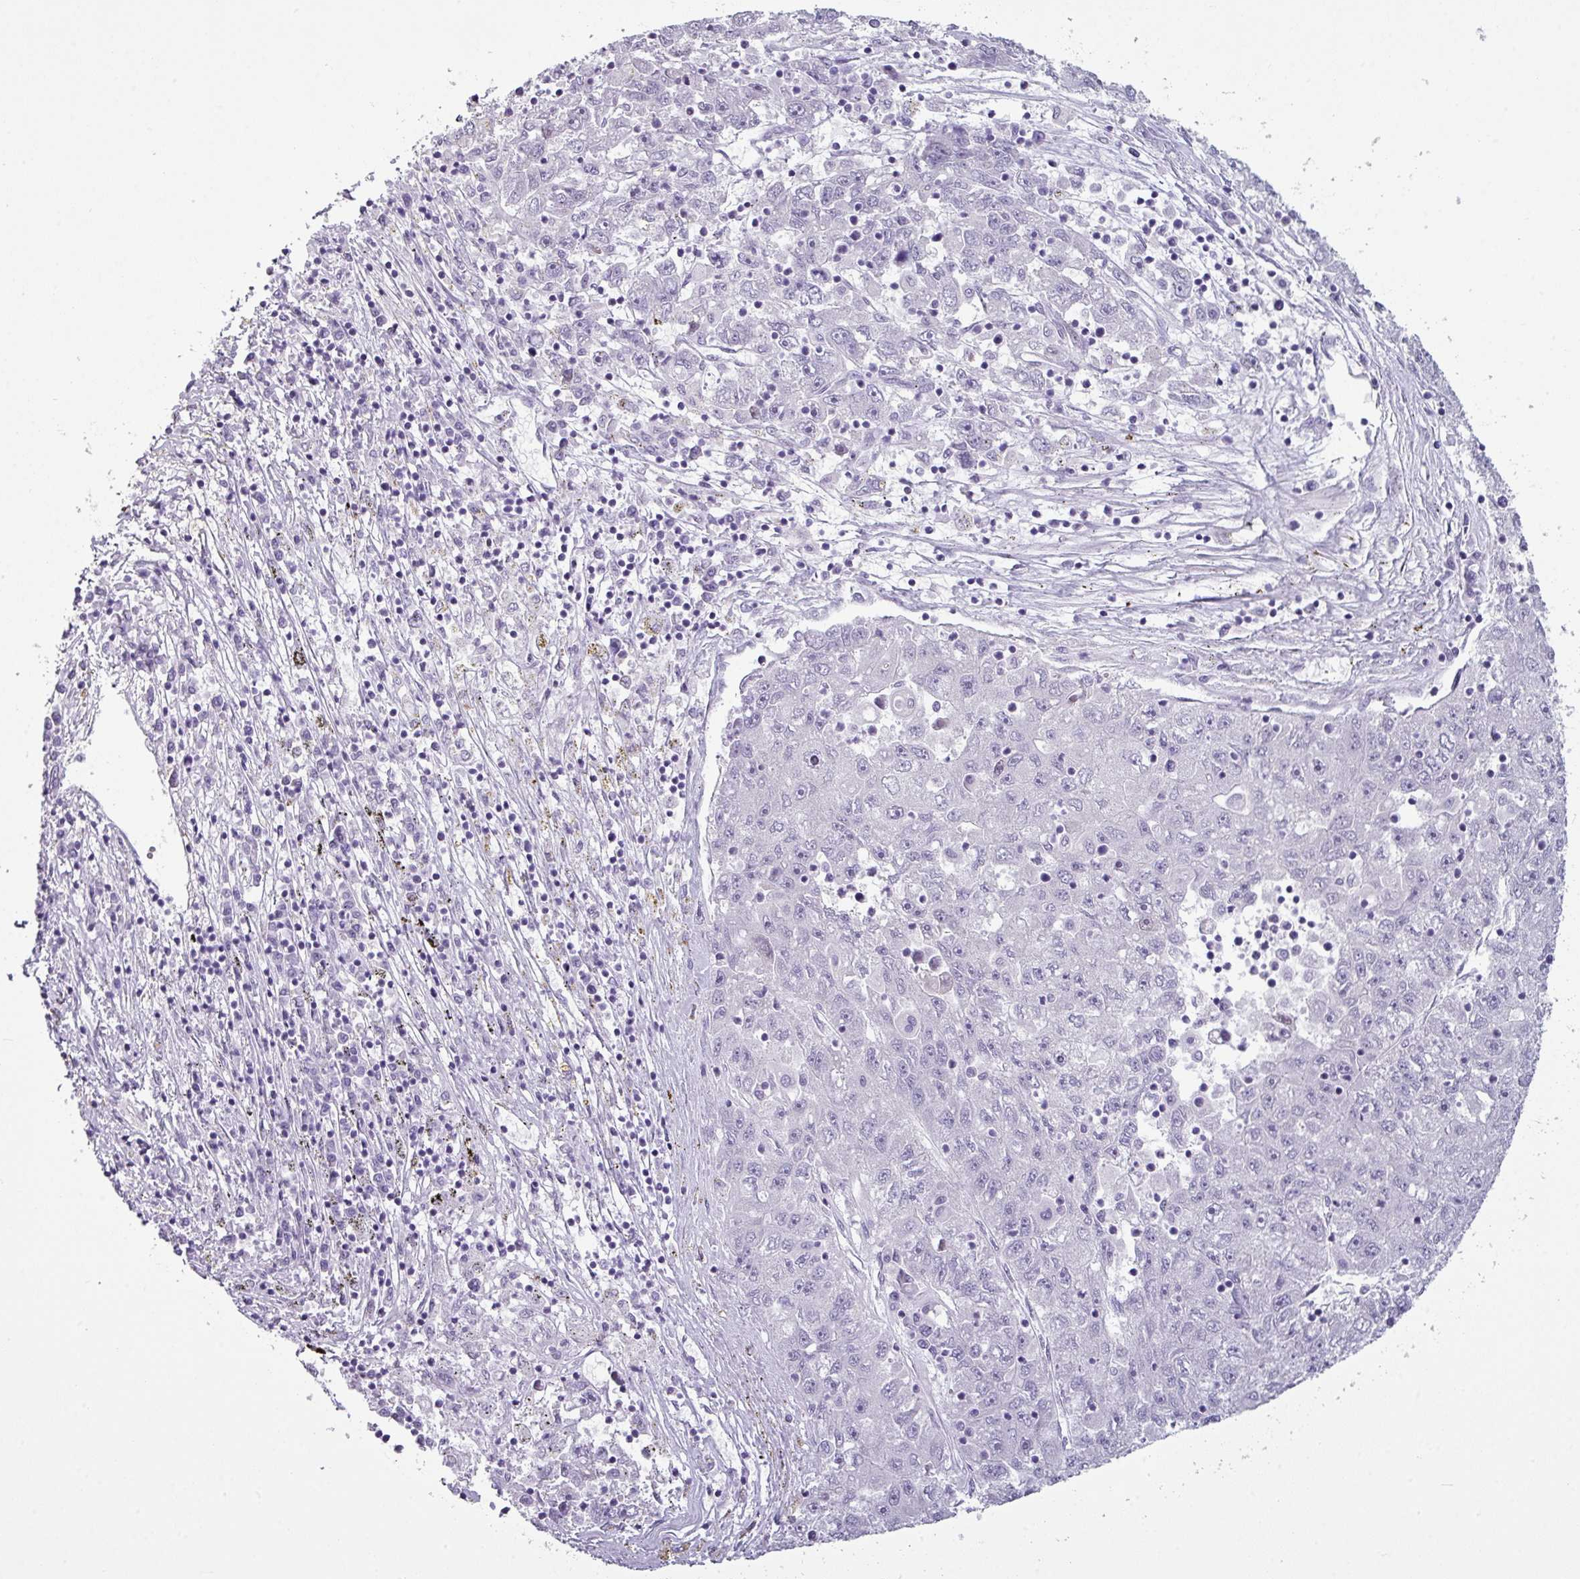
{"staining": {"intensity": "negative", "quantity": "none", "location": "none"}, "tissue": "liver cancer", "cell_type": "Tumor cells", "image_type": "cancer", "snomed": [{"axis": "morphology", "description": "Carcinoma, Hepatocellular, NOS"}, {"axis": "topography", "description": "Liver"}], "caption": "Immunohistochemistry (IHC) of liver cancer (hepatocellular carcinoma) exhibits no positivity in tumor cells.", "gene": "TTLL12", "patient": {"sex": "male", "age": 49}}